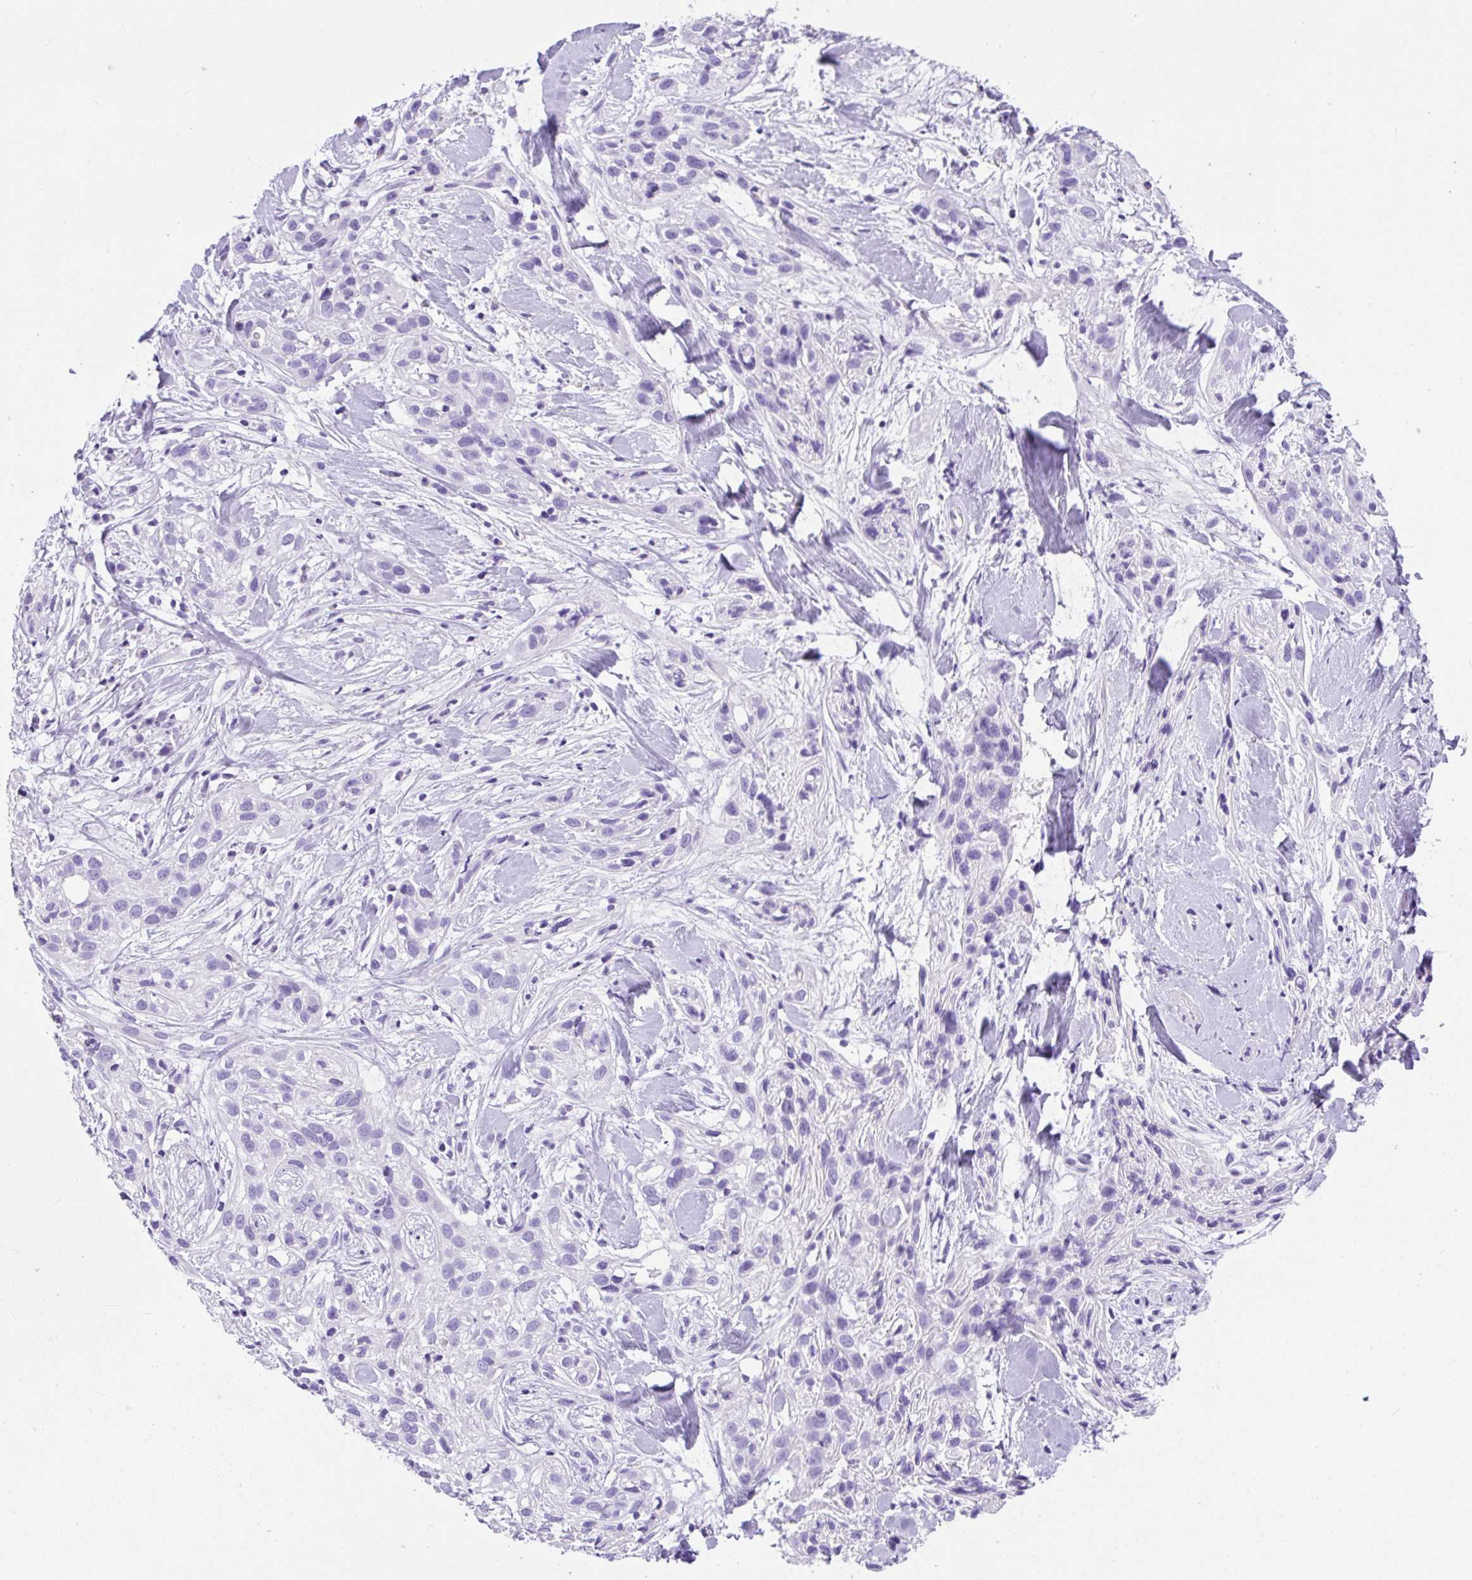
{"staining": {"intensity": "negative", "quantity": "none", "location": "none"}, "tissue": "skin cancer", "cell_type": "Tumor cells", "image_type": "cancer", "snomed": [{"axis": "morphology", "description": "Squamous cell carcinoma, NOS"}, {"axis": "topography", "description": "Skin"}], "caption": "A histopathology image of human skin squamous cell carcinoma is negative for staining in tumor cells.", "gene": "AVIL", "patient": {"sex": "male", "age": 82}}